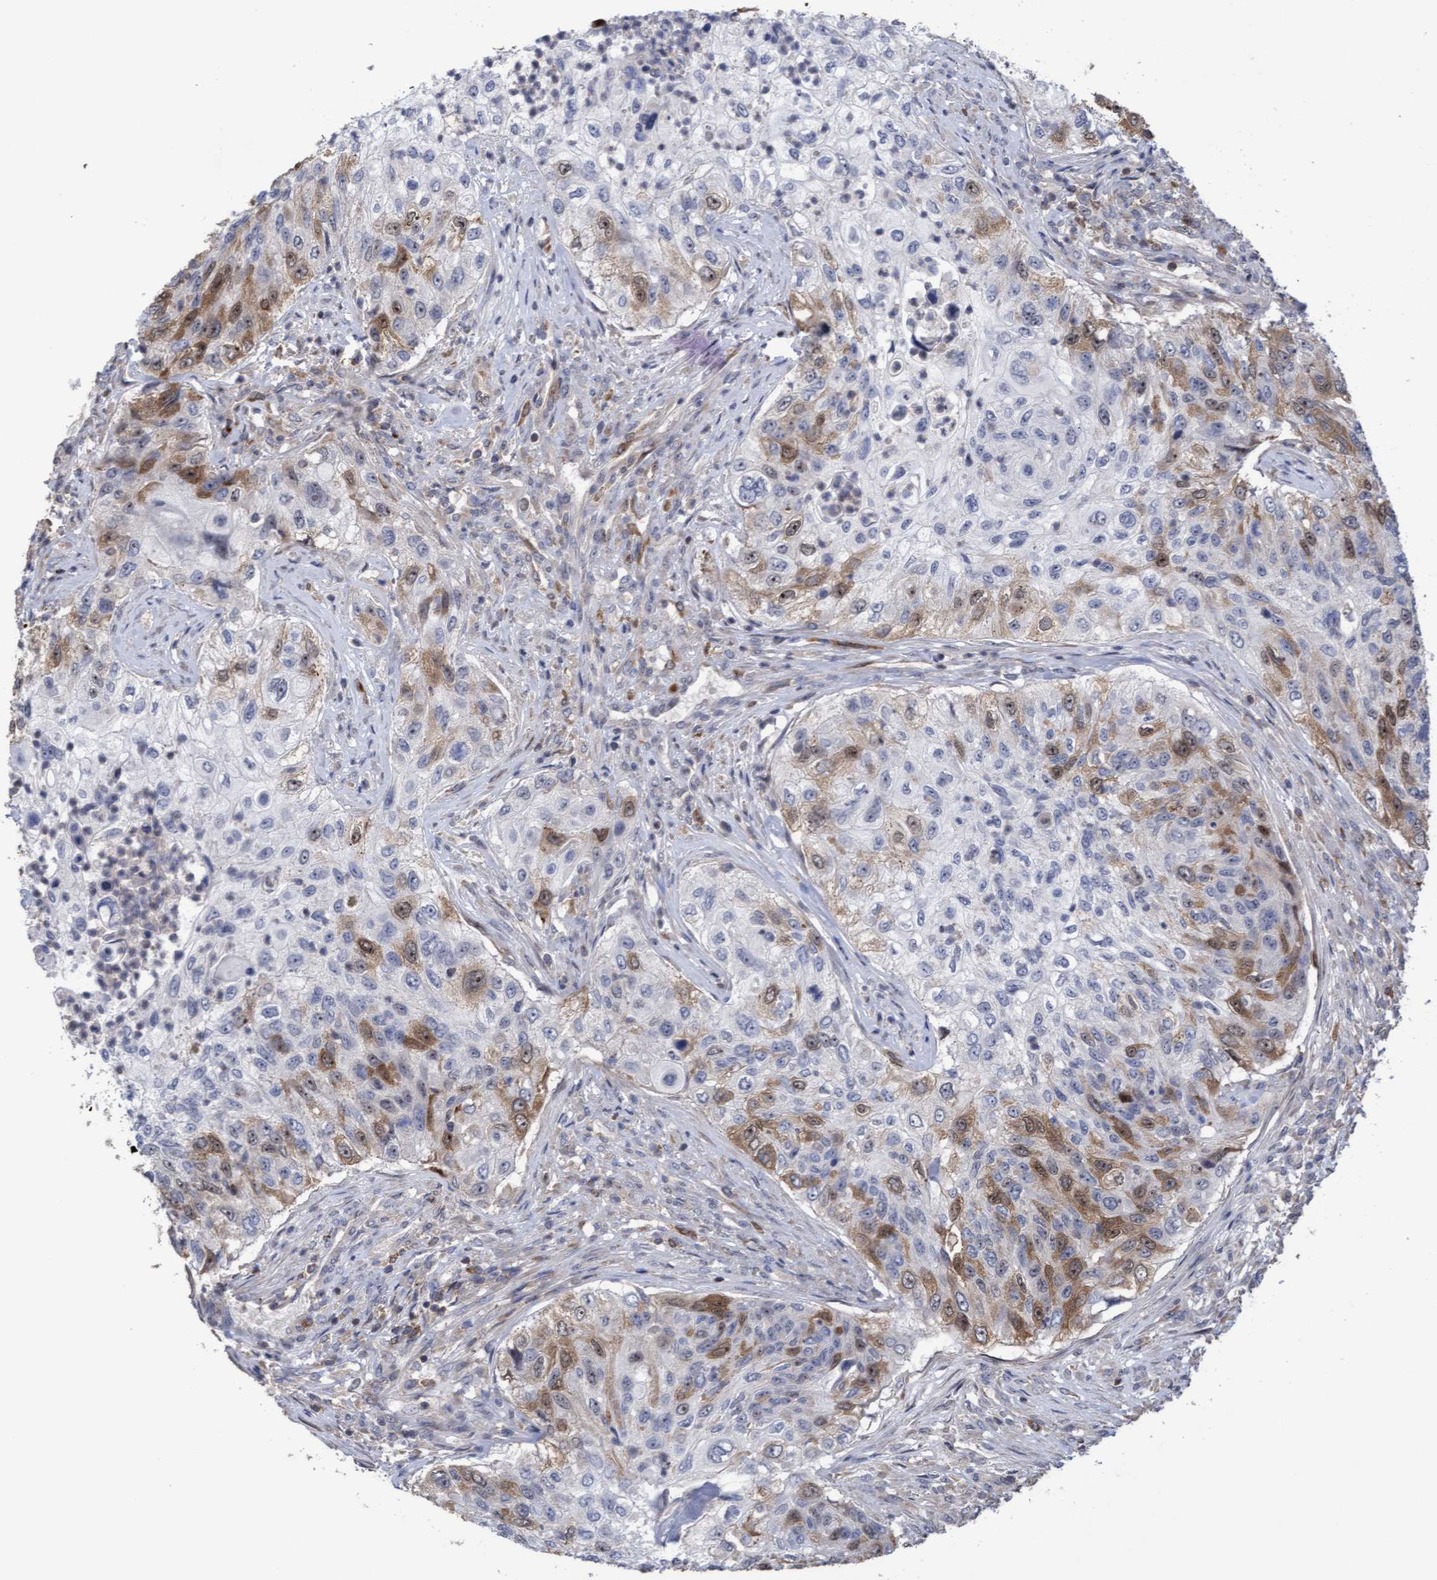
{"staining": {"intensity": "moderate", "quantity": "25%-75%", "location": "cytoplasmic/membranous,nuclear"}, "tissue": "urothelial cancer", "cell_type": "Tumor cells", "image_type": "cancer", "snomed": [{"axis": "morphology", "description": "Urothelial carcinoma, High grade"}, {"axis": "topography", "description": "Urinary bladder"}], "caption": "A brown stain labels moderate cytoplasmic/membranous and nuclear expression of a protein in urothelial cancer tumor cells. (DAB (3,3'-diaminobenzidine) = brown stain, brightfield microscopy at high magnification).", "gene": "SLBP", "patient": {"sex": "female", "age": 60}}